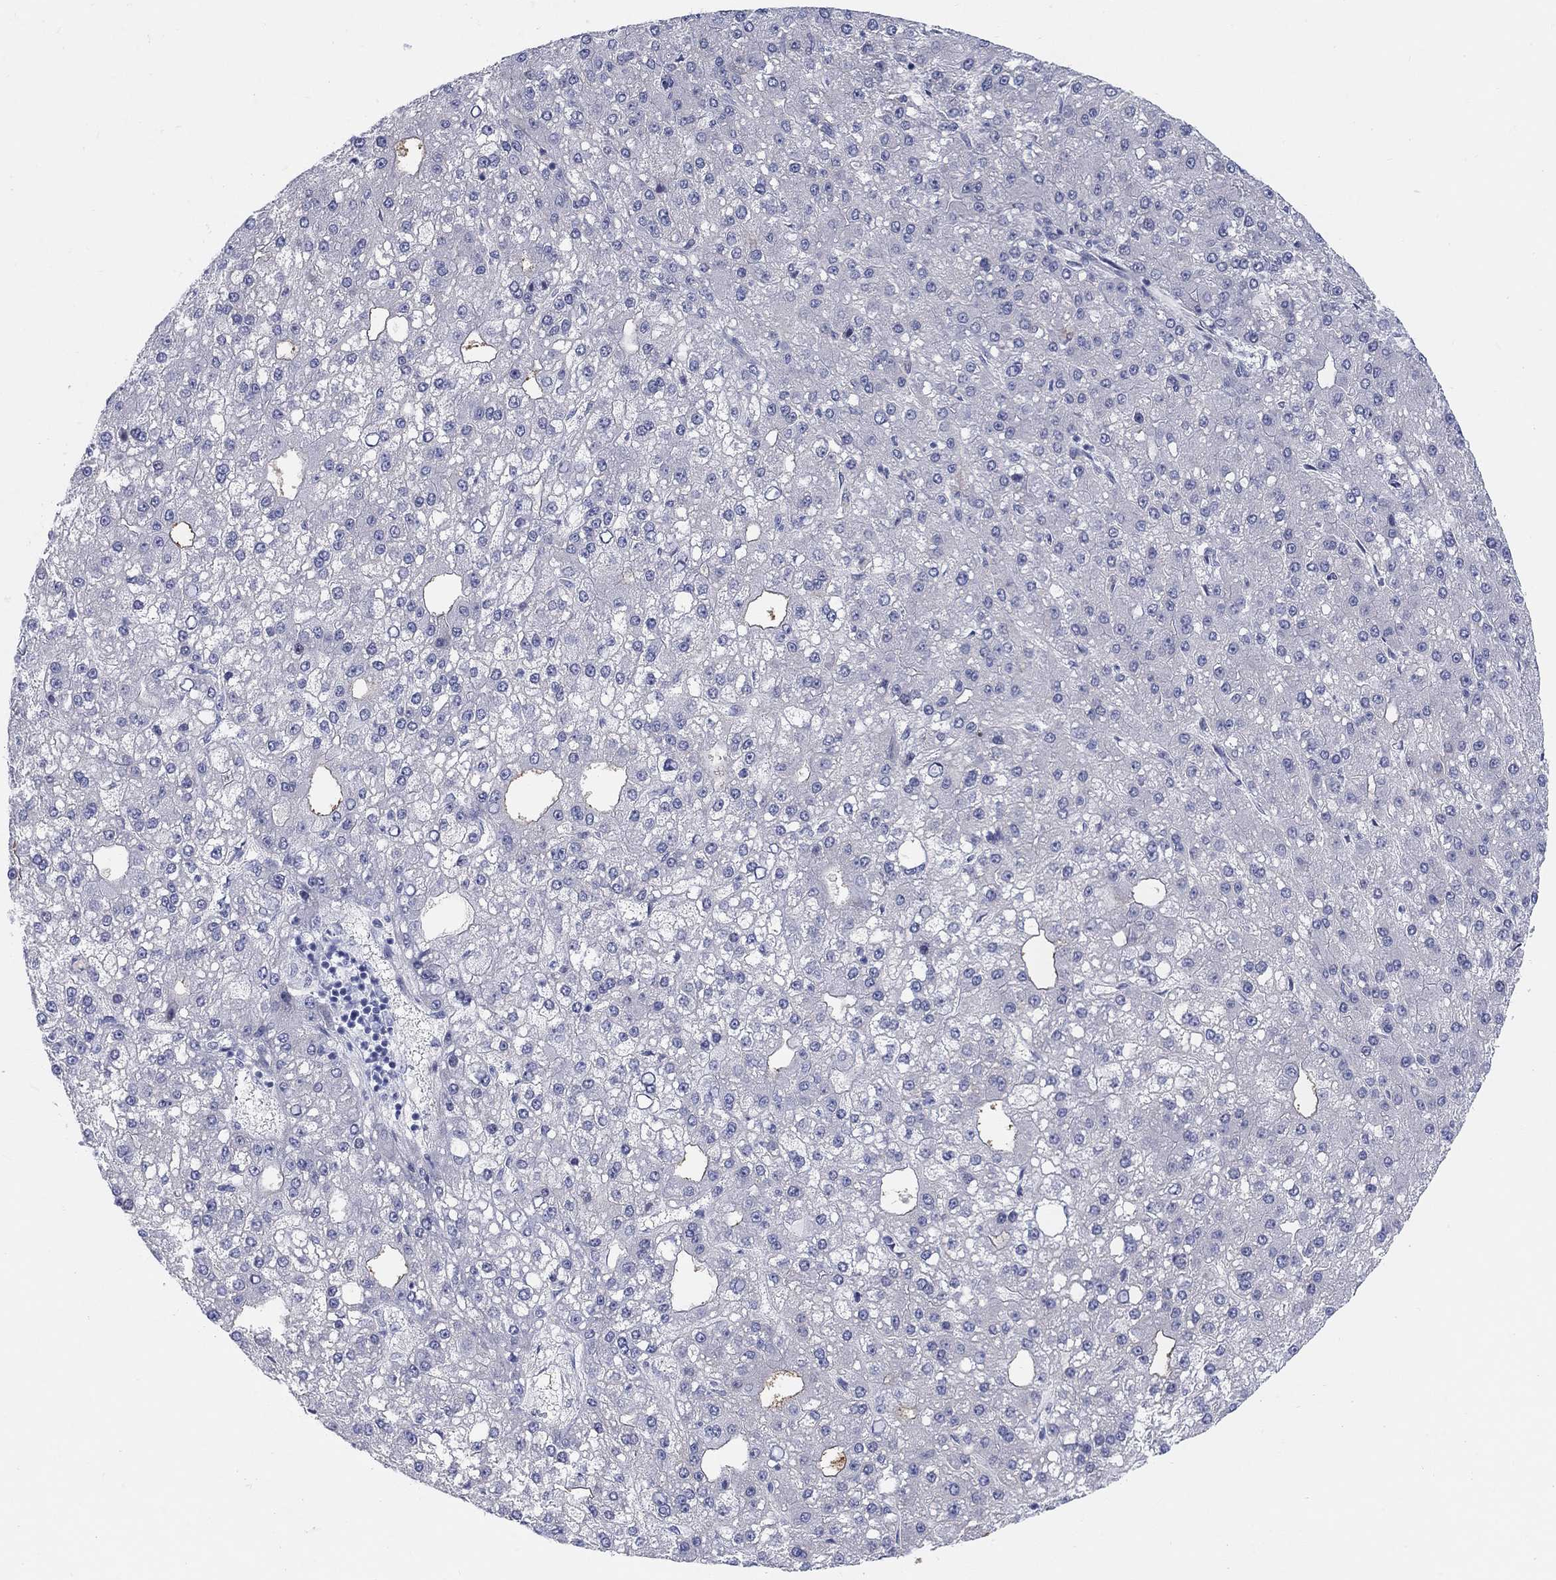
{"staining": {"intensity": "negative", "quantity": "none", "location": "none"}, "tissue": "liver cancer", "cell_type": "Tumor cells", "image_type": "cancer", "snomed": [{"axis": "morphology", "description": "Carcinoma, Hepatocellular, NOS"}, {"axis": "topography", "description": "Liver"}], "caption": "Protein analysis of hepatocellular carcinoma (liver) displays no significant expression in tumor cells. (DAB immunohistochemistry (IHC), high magnification).", "gene": "HEATR4", "patient": {"sex": "male", "age": 67}}